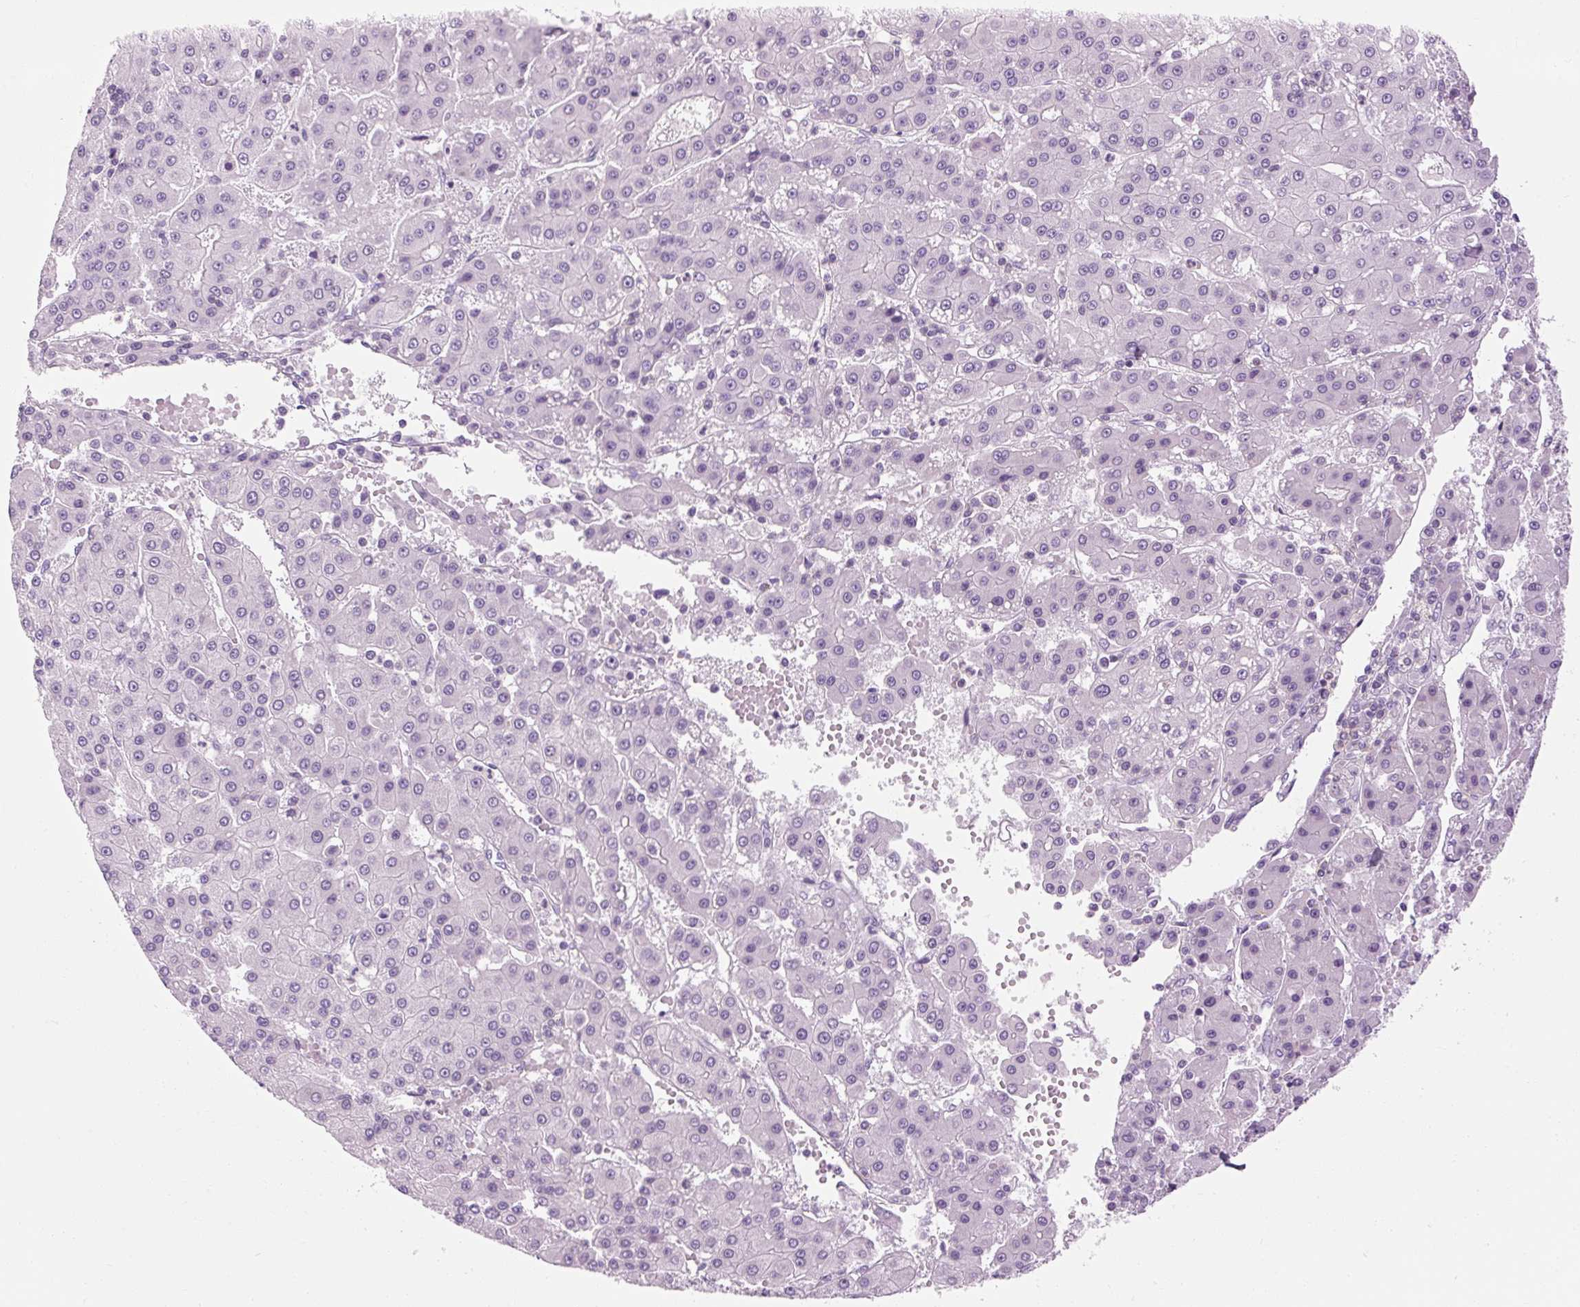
{"staining": {"intensity": "negative", "quantity": "none", "location": "none"}, "tissue": "liver cancer", "cell_type": "Tumor cells", "image_type": "cancer", "snomed": [{"axis": "morphology", "description": "Carcinoma, Hepatocellular, NOS"}, {"axis": "topography", "description": "Liver"}], "caption": "This is an IHC image of human liver hepatocellular carcinoma. There is no expression in tumor cells.", "gene": "TIGD2", "patient": {"sex": "male", "age": 76}}